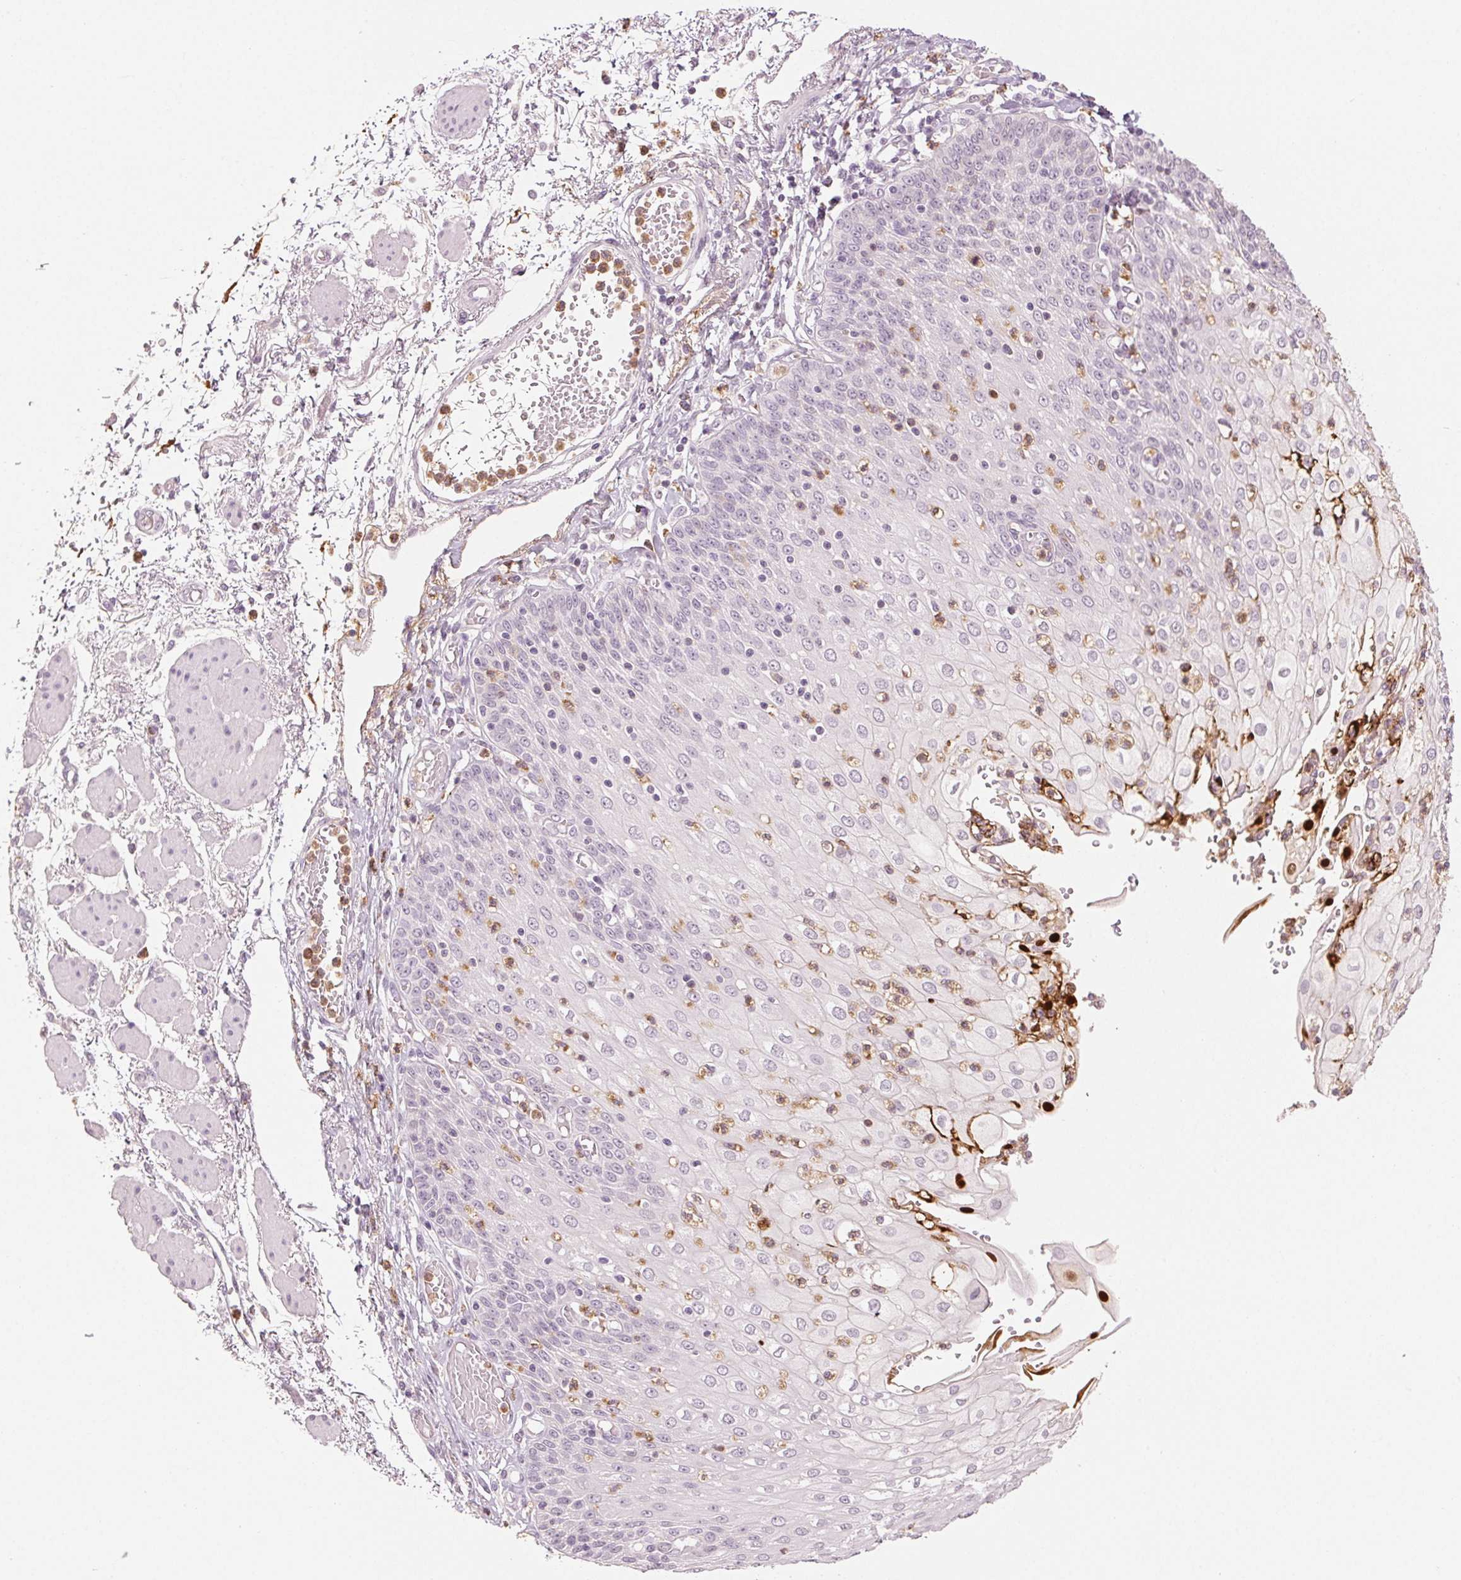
{"staining": {"intensity": "negative", "quantity": "none", "location": "none"}, "tissue": "esophagus", "cell_type": "Squamous epithelial cells", "image_type": "normal", "snomed": [{"axis": "morphology", "description": "Normal tissue, NOS"}, {"axis": "morphology", "description": "Adenocarcinoma, NOS"}, {"axis": "topography", "description": "Esophagus"}], "caption": "The immunohistochemistry (IHC) micrograph has no significant staining in squamous epithelial cells of esophagus. Brightfield microscopy of immunohistochemistry stained with DAB (3,3'-diaminobenzidine) (brown) and hematoxylin (blue), captured at high magnification.", "gene": "LTF", "patient": {"sex": "male", "age": 81}}